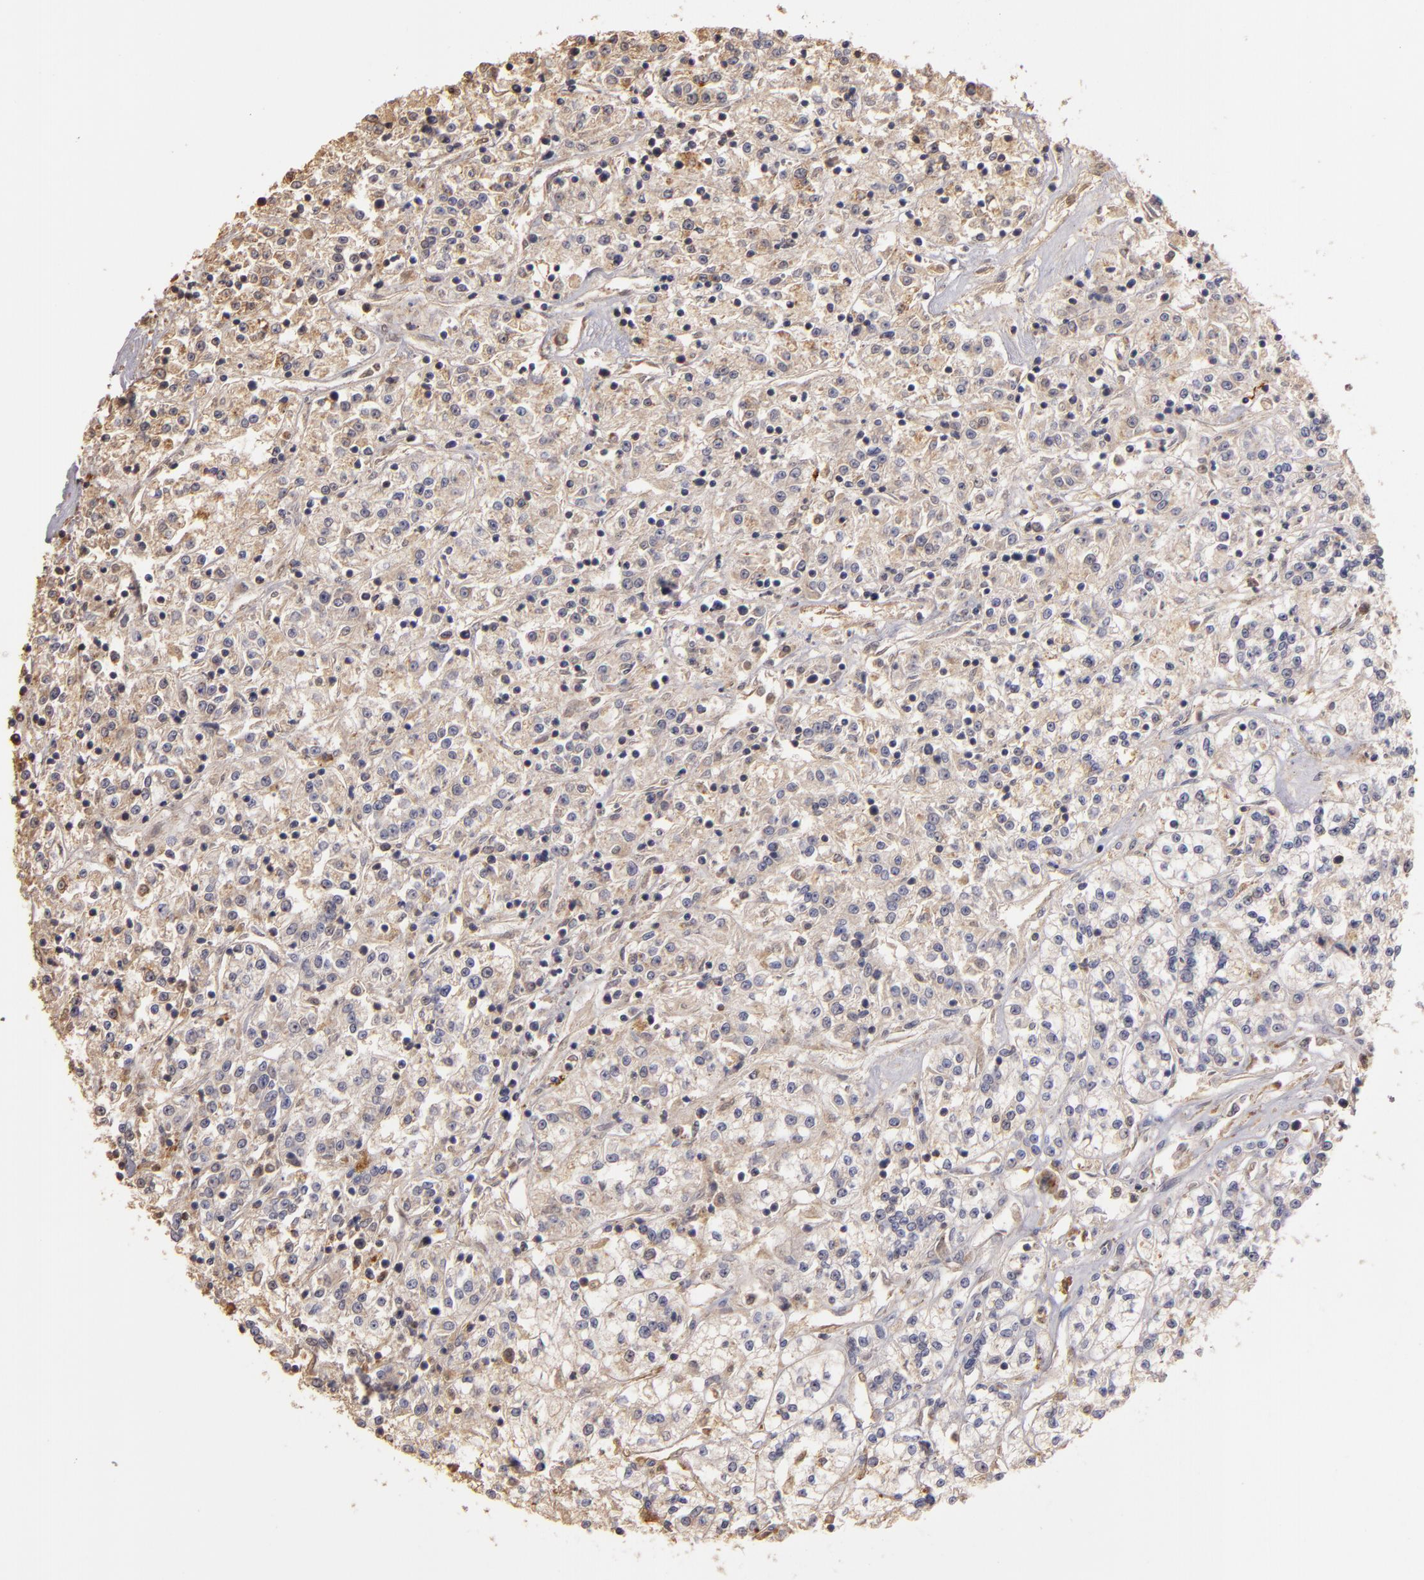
{"staining": {"intensity": "weak", "quantity": ">75%", "location": "cytoplasmic/membranous"}, "tissue": "renal cancer", "cell_type": "Tumor cells", "image_type": "cancer", "snomed": [{"axis": "morphology", "description": "Adenocarcinoma, NOS"}, {"axis": "topography", "description": "Kidney"}], "caption": "Renal cancer stained with a brown dye displays weak cytoplasmic/membranous positive staining in approximately >75% of tumor cells.", "gene": "TRAF1", "patient": {"sex": "female", "age": 76}}